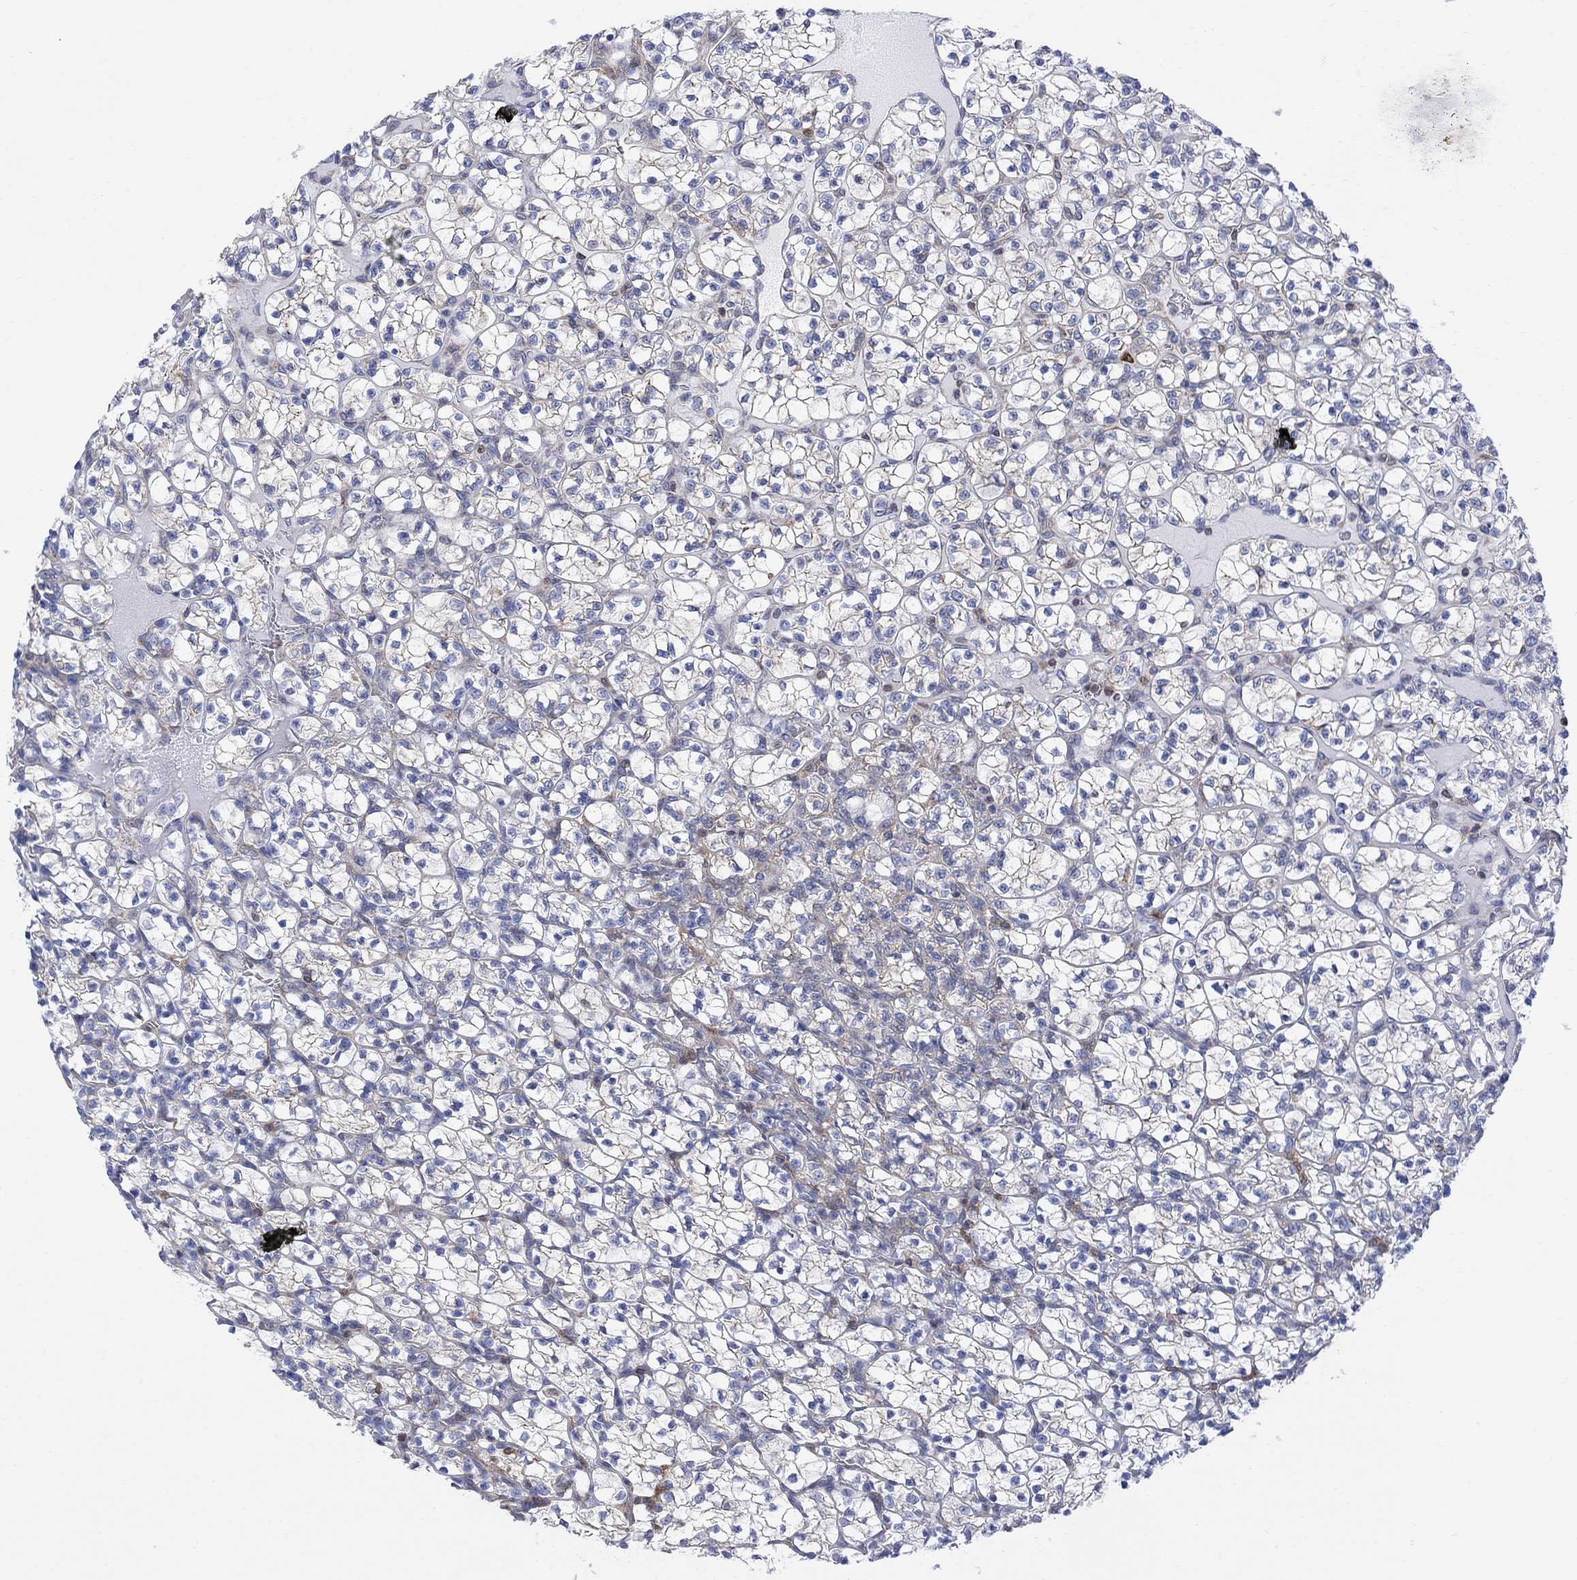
{"staining": {"intensity": "moderate", "quantity": "<25%", "location": "cytoplasmic/membranous"}, "tissue": "renal cancer", "cell_type": "Tumor cells", "image_type": "cancer", "snomed": [{"axis": "morphology", "description": "Adenocarcinoma, NOS"}, {"axis": "topography", "description": "Kidney"}], "caption": "Immunohistochemical staining of human adenocarcinoma (renal) demonstrates low levels of moderate cytoplasmic/membranous protein staining in about <25% of tumor cells.", "gene": "GBP5", "patient": {"sex": "female", "age": 89}}